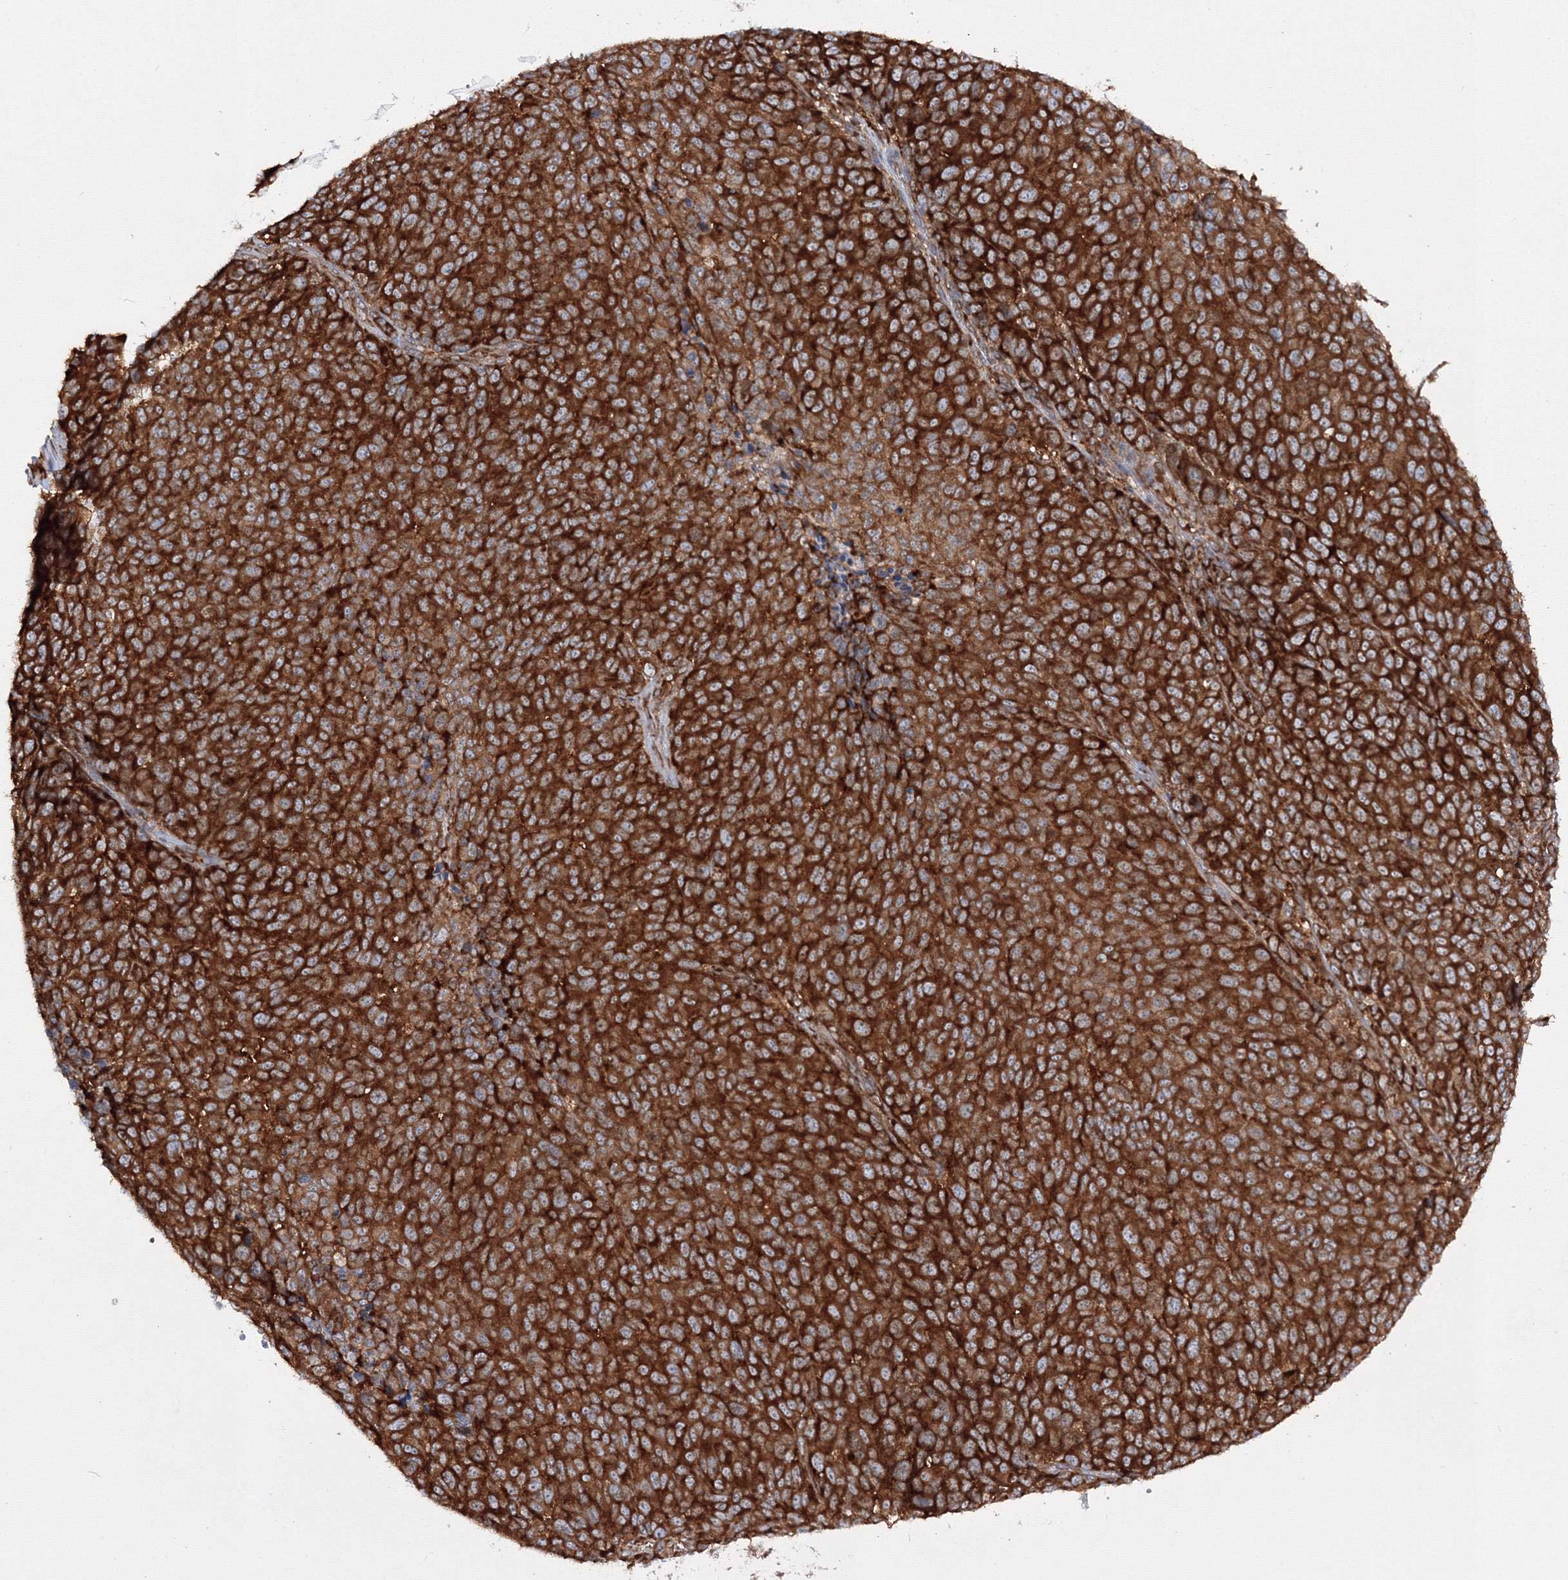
{"staining": {"intensity": "strong", "quantity": ">75%", "location": "cytoplasmic/membranous"}, "tissue": "melanoma", "cell_type": "Tumor cells", "image_type": "cancer", "snomed": [{"axis": "morphology", "description": "Malignant melanoma, NOS"}, {"axis": "topography", "description": "Skin"}], "caption": "Tumor cells exhibit high levels of strong cytoplasmic/membranous staining in about >75% of cells in malignant melanoma. (IHC, brightfield microscopy, high magnification).", "gene": "HARS1", "patient": {"sex": "male", "age": 49}}